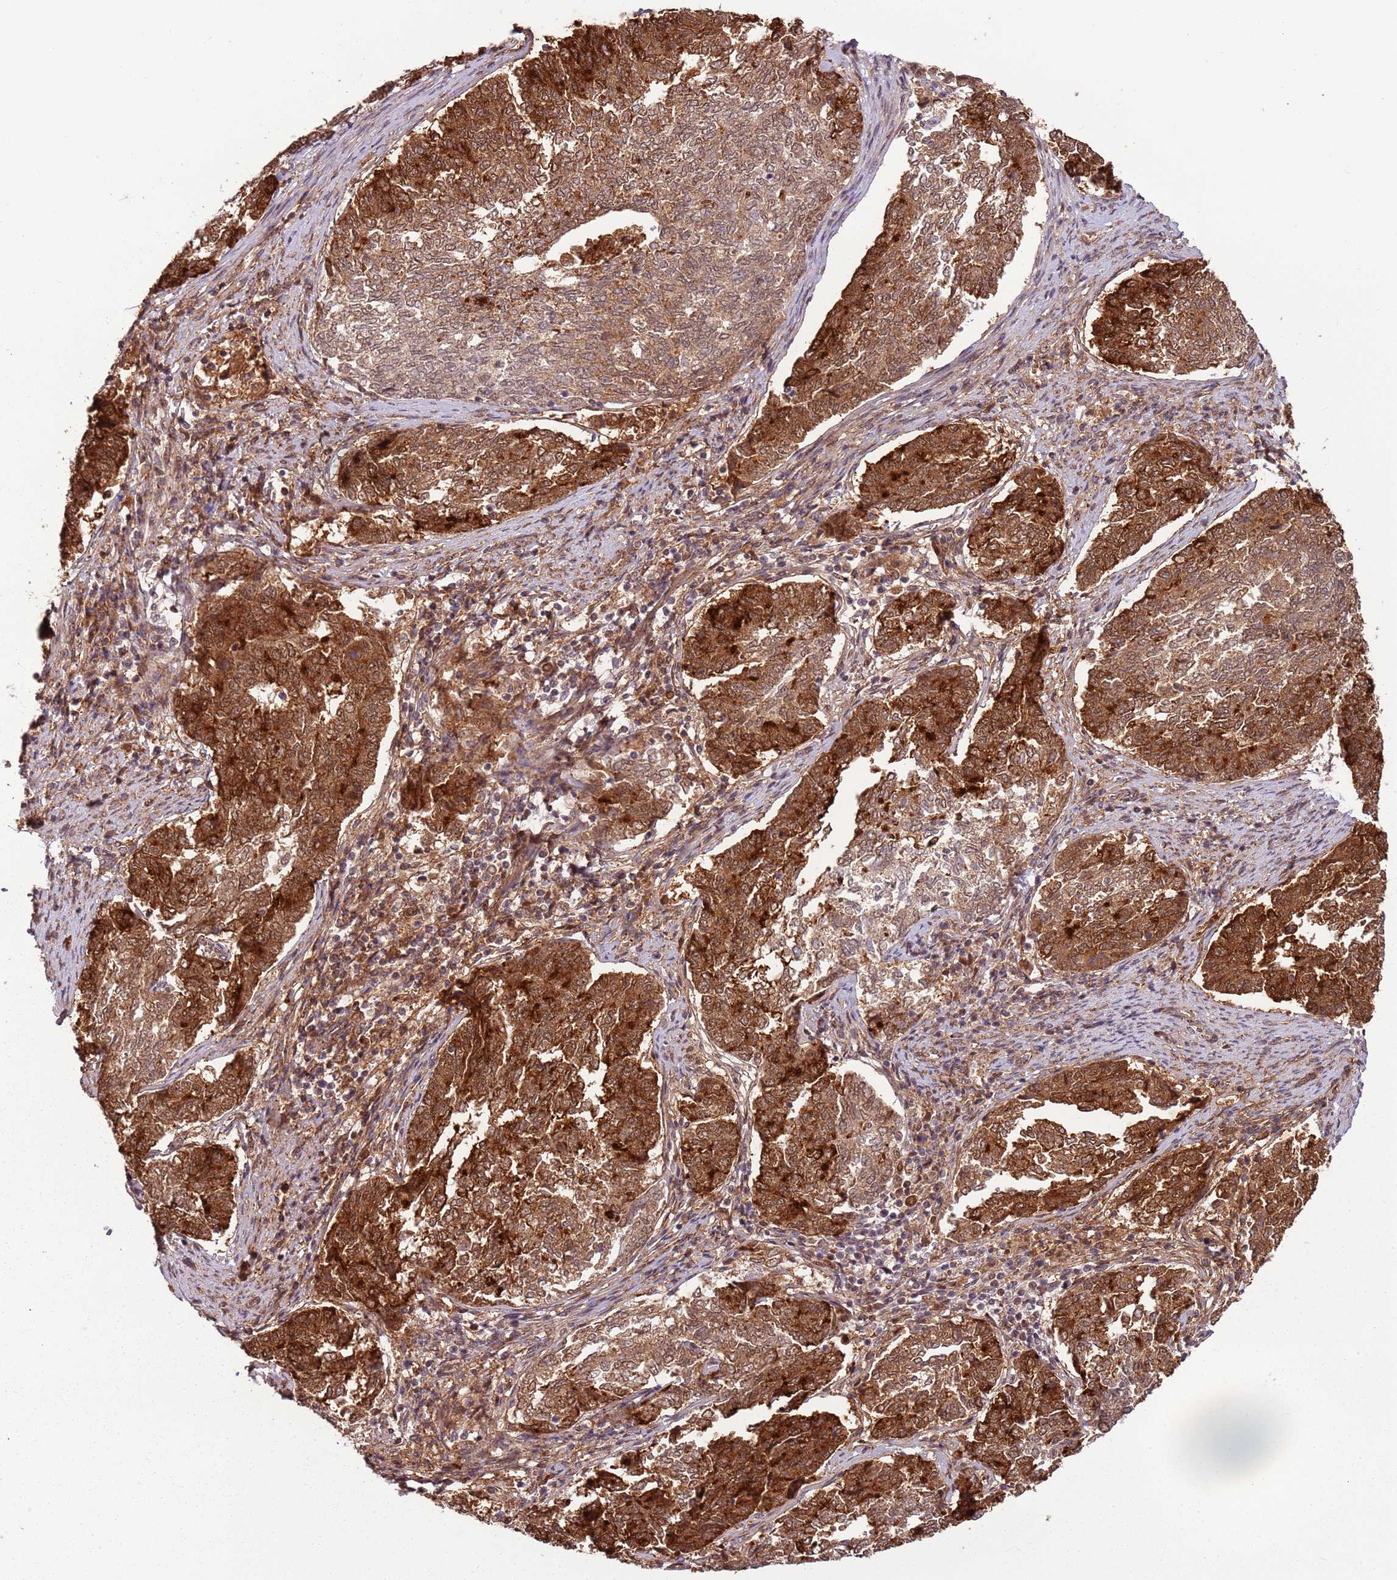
{"staining": {"intensity": "strong", "quantity": ">75%", "location": "cytoplasmic/membranous,nuclear"}, "tissue": "endometrial cancer", "cell_type": "Tumor cells", "image_type": "cancer", "snomed": [{"axis": "morphology", "description": "Adenocarcinoma, NOS"}, {"axis": "topography", "description": "Endometrium"}], "caption": "An image showing strong cytoplasmic/membranous and nuclear positivity in approximately >75% of tumor cells in endometrial cancer (adenocarcinoma), as visualized by brown immunohistochemical staining.", "gene": "POLR3H", "patient": {"sex": "female", "age": 80}}